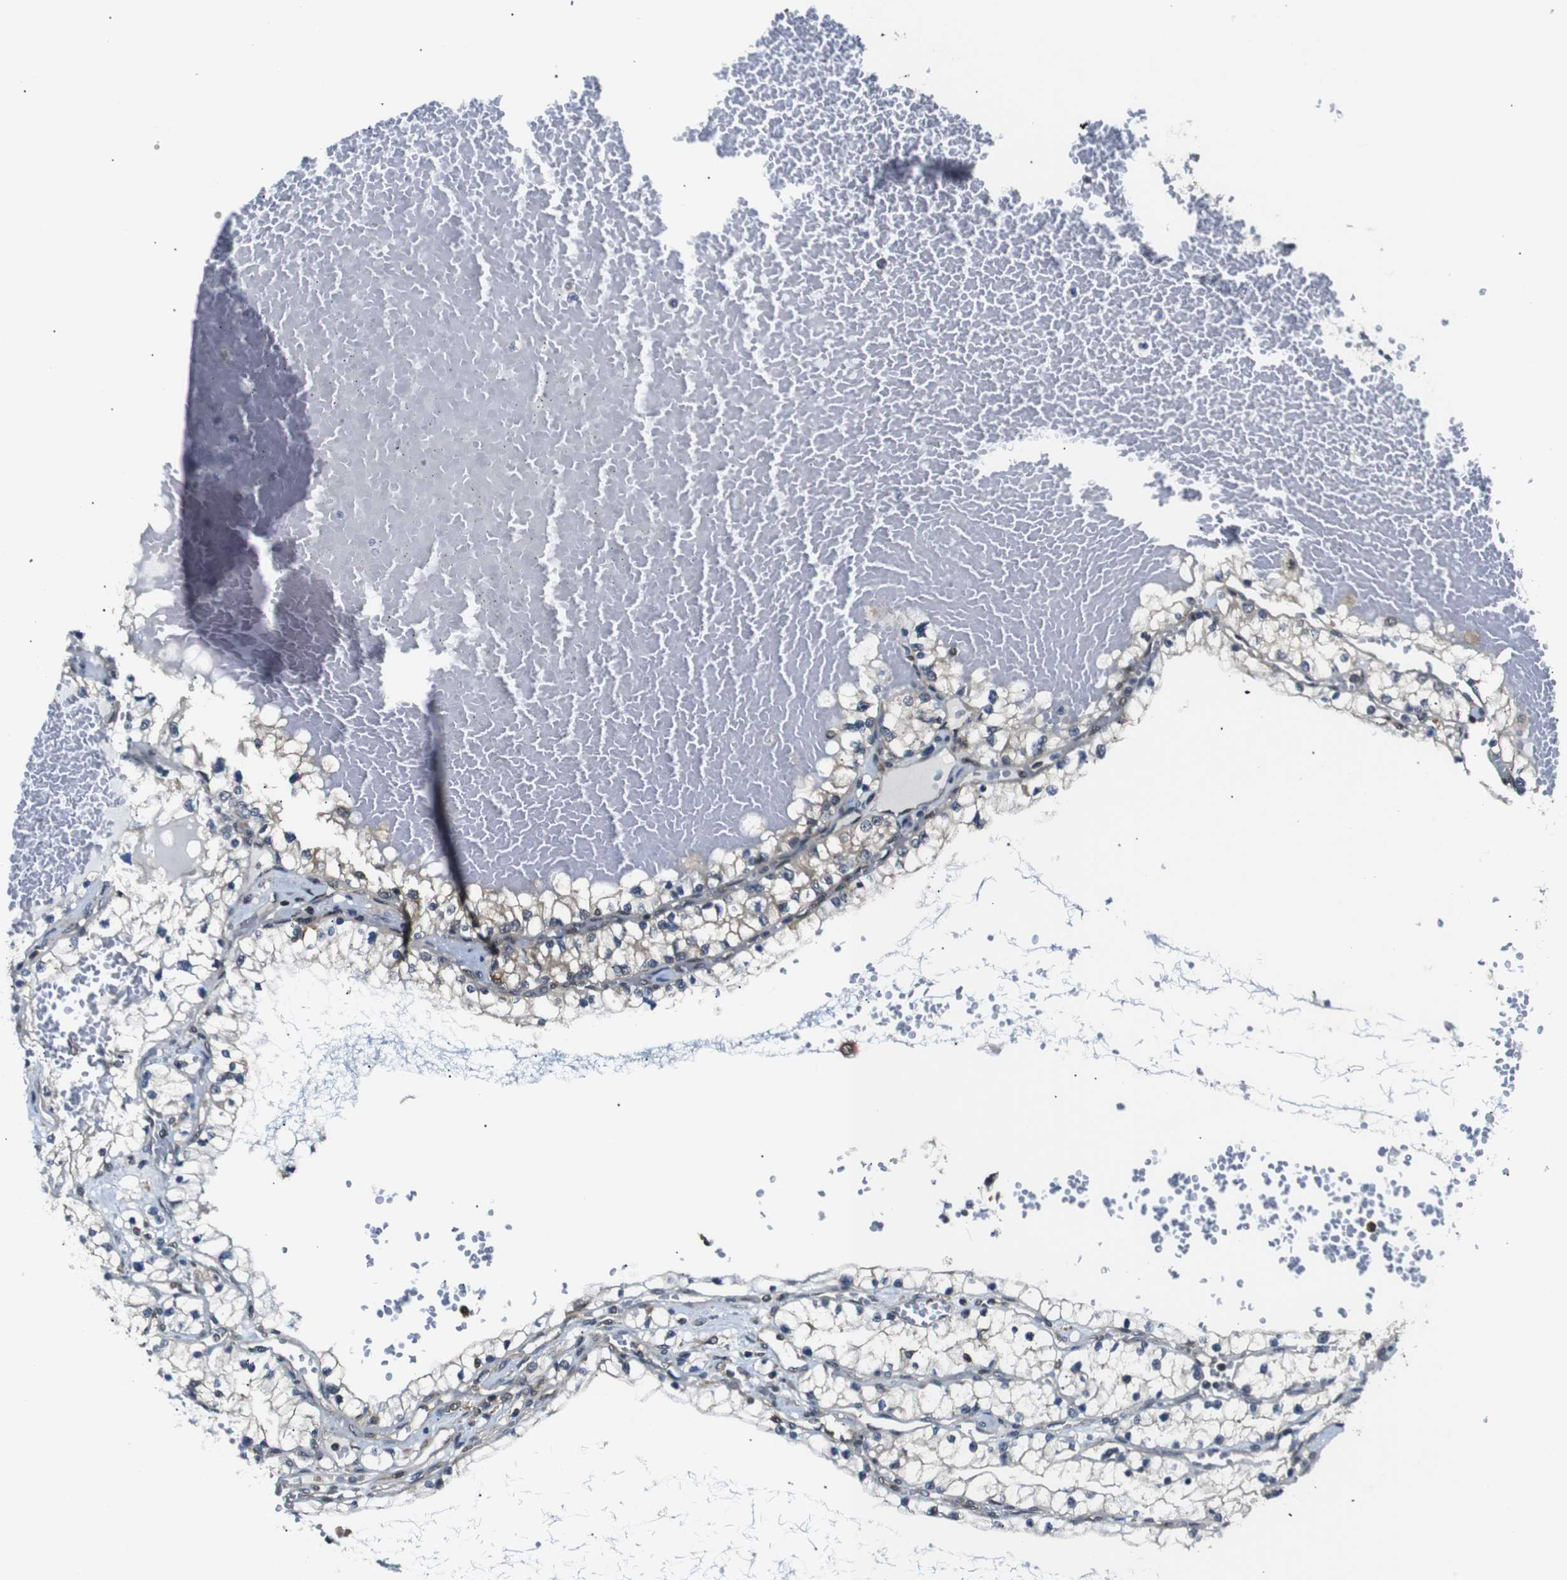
{"staining": {"intensity": "negative", "quantity": "none", "location": "none"}, "tissue": "renal cancer", "cell_type": "Tumor cells", "image_type": "cancer", "snomed": [{"axis": "morphology", "description": "Adenocarcinoma, NOS"}, {"axis": "topography", "description": "Kidney"}], "caption": "Immunohistochemical staining of adenocarcinoma (renal) shows no significant expression in tumor cells. Nuclei are stained in blue.", "gene": "UBXN1", "patient": {"sex": "male", "age": 68}}